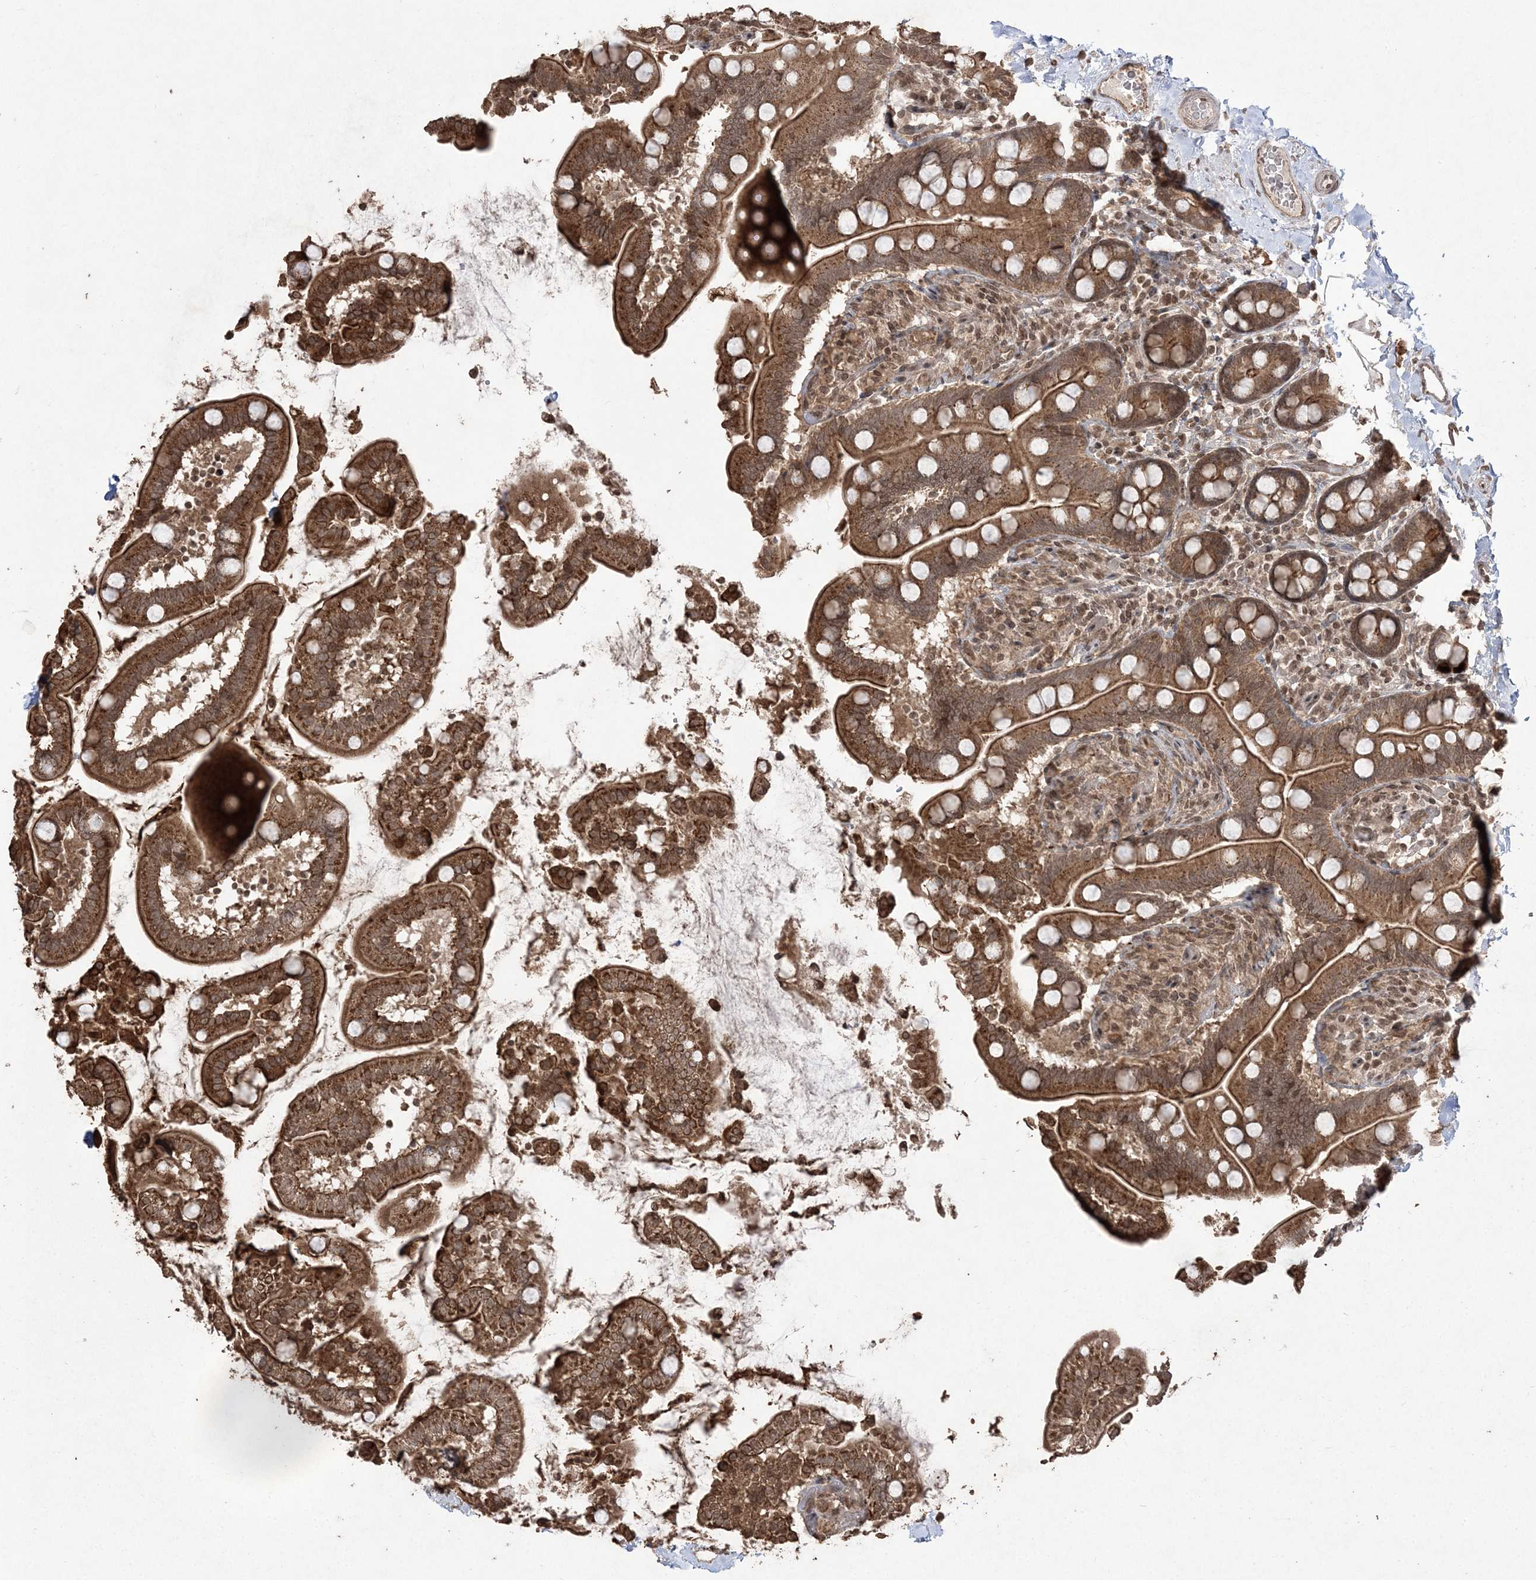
{"staining": {"intensity": "strong", "quantity": ">75%", "location": "cytoplasmic/membranous"}, "tissue": "small intestine", "cell_type": "Glandular cells", "image_type": "normal", "snomed": [{"axis": "morphology", "description": "Normal tissue, NOS"}, {"axis": "topography", "description": "Small intestine"}], "caption": "Glandular cells reveal high levels of strong cytoplasmic/membranous positivity in about >75% of cells in benign small intestine.", "gene": "EHHADH", "patient": {"sex": "female", "age": 64}}